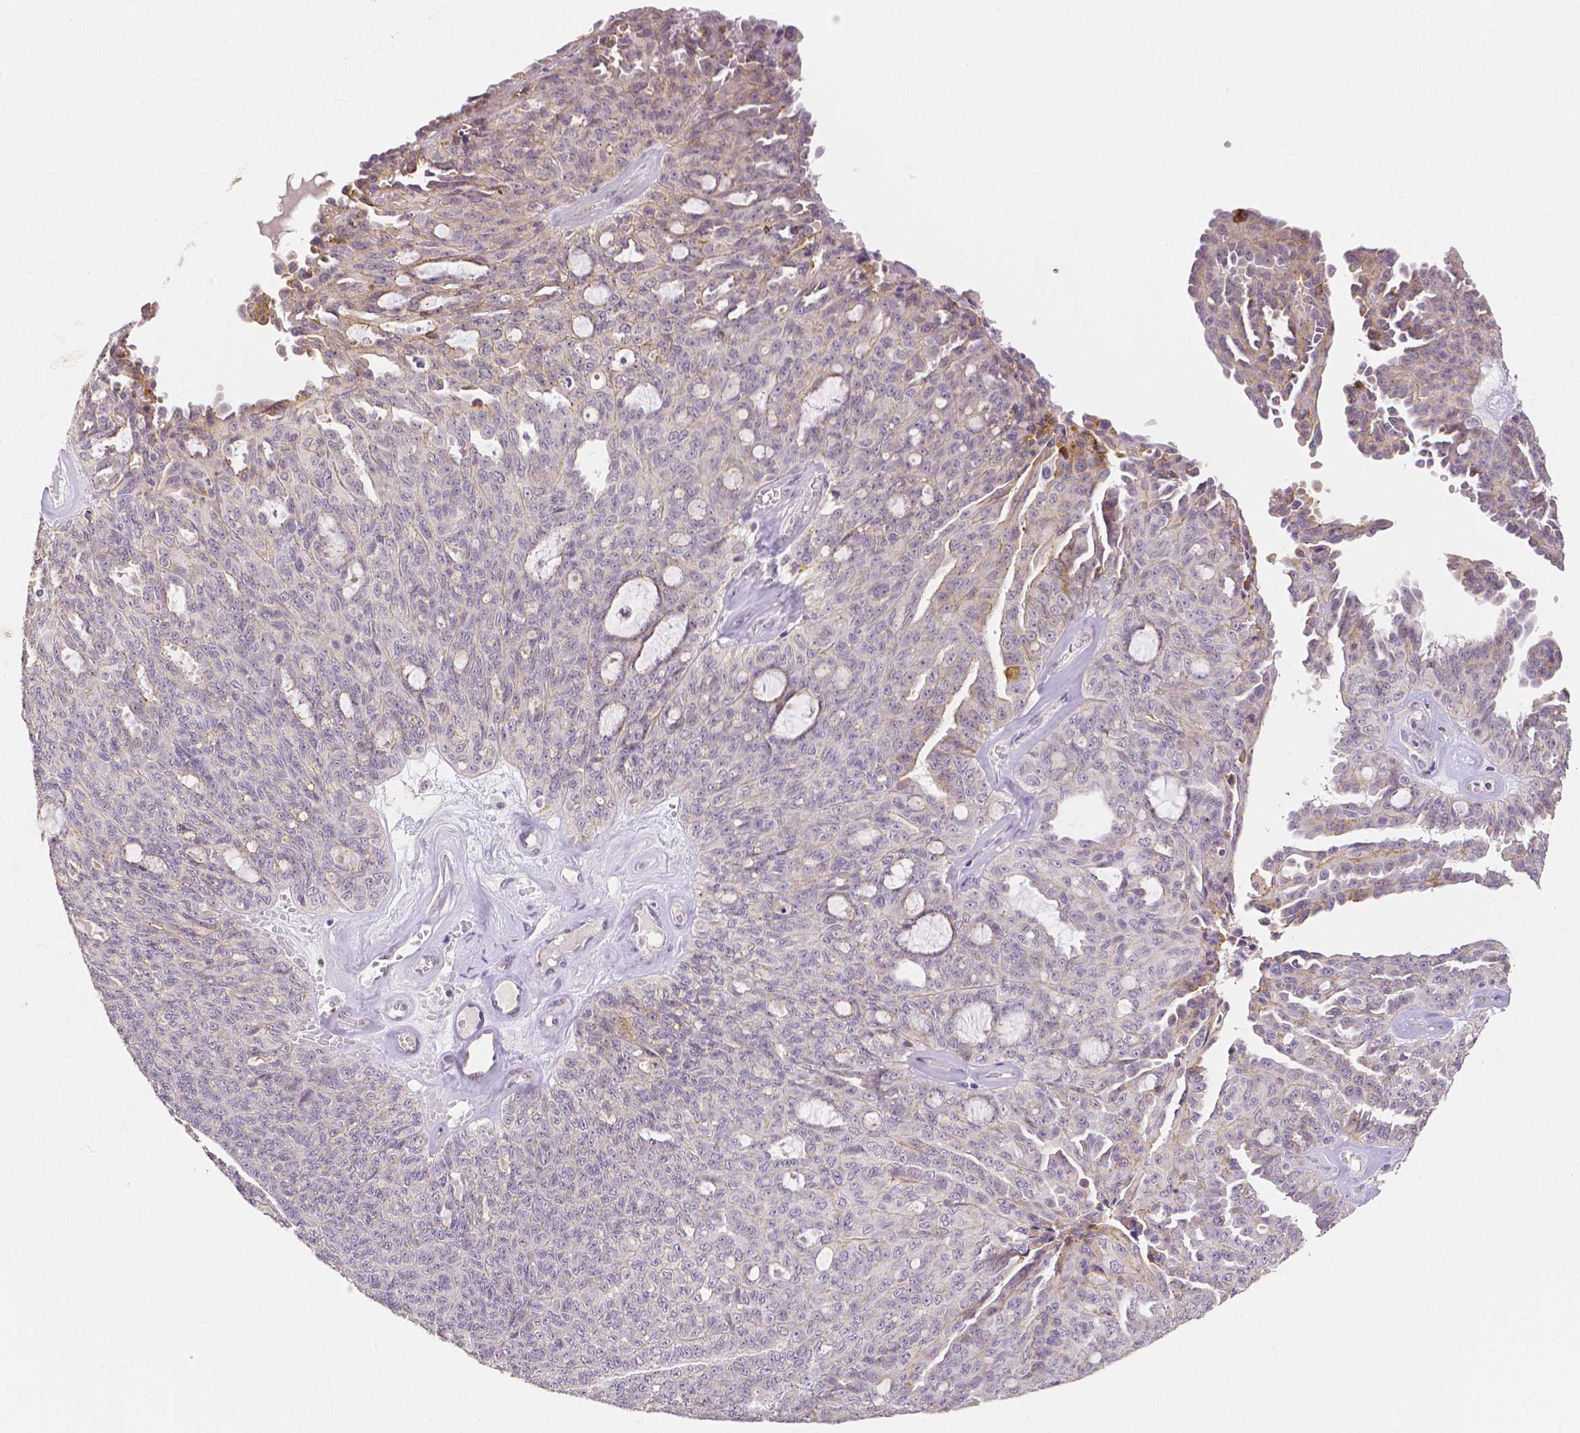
{"staining": {"intensity": "weak", "quantity": "<25%", "location": "cytoplasmic/membranous"}, "tissue": "ovarian cancer", "cell_type": "Tumor cells", "image_type": "cancer", "snomed": [{"axis": "morphology", "description": "Cystadenocarcinoma, serous, NOS"}, {"axis": "topography", "description": "Ovary"}], "caption": "Tumor cells are negative for brown protein staining in ovarian cancer (serous cystadenocarcinoma). Nuclei are stained in blue.", "gene": "OCLN", "patient": {"sex": "female", "age": 71}}